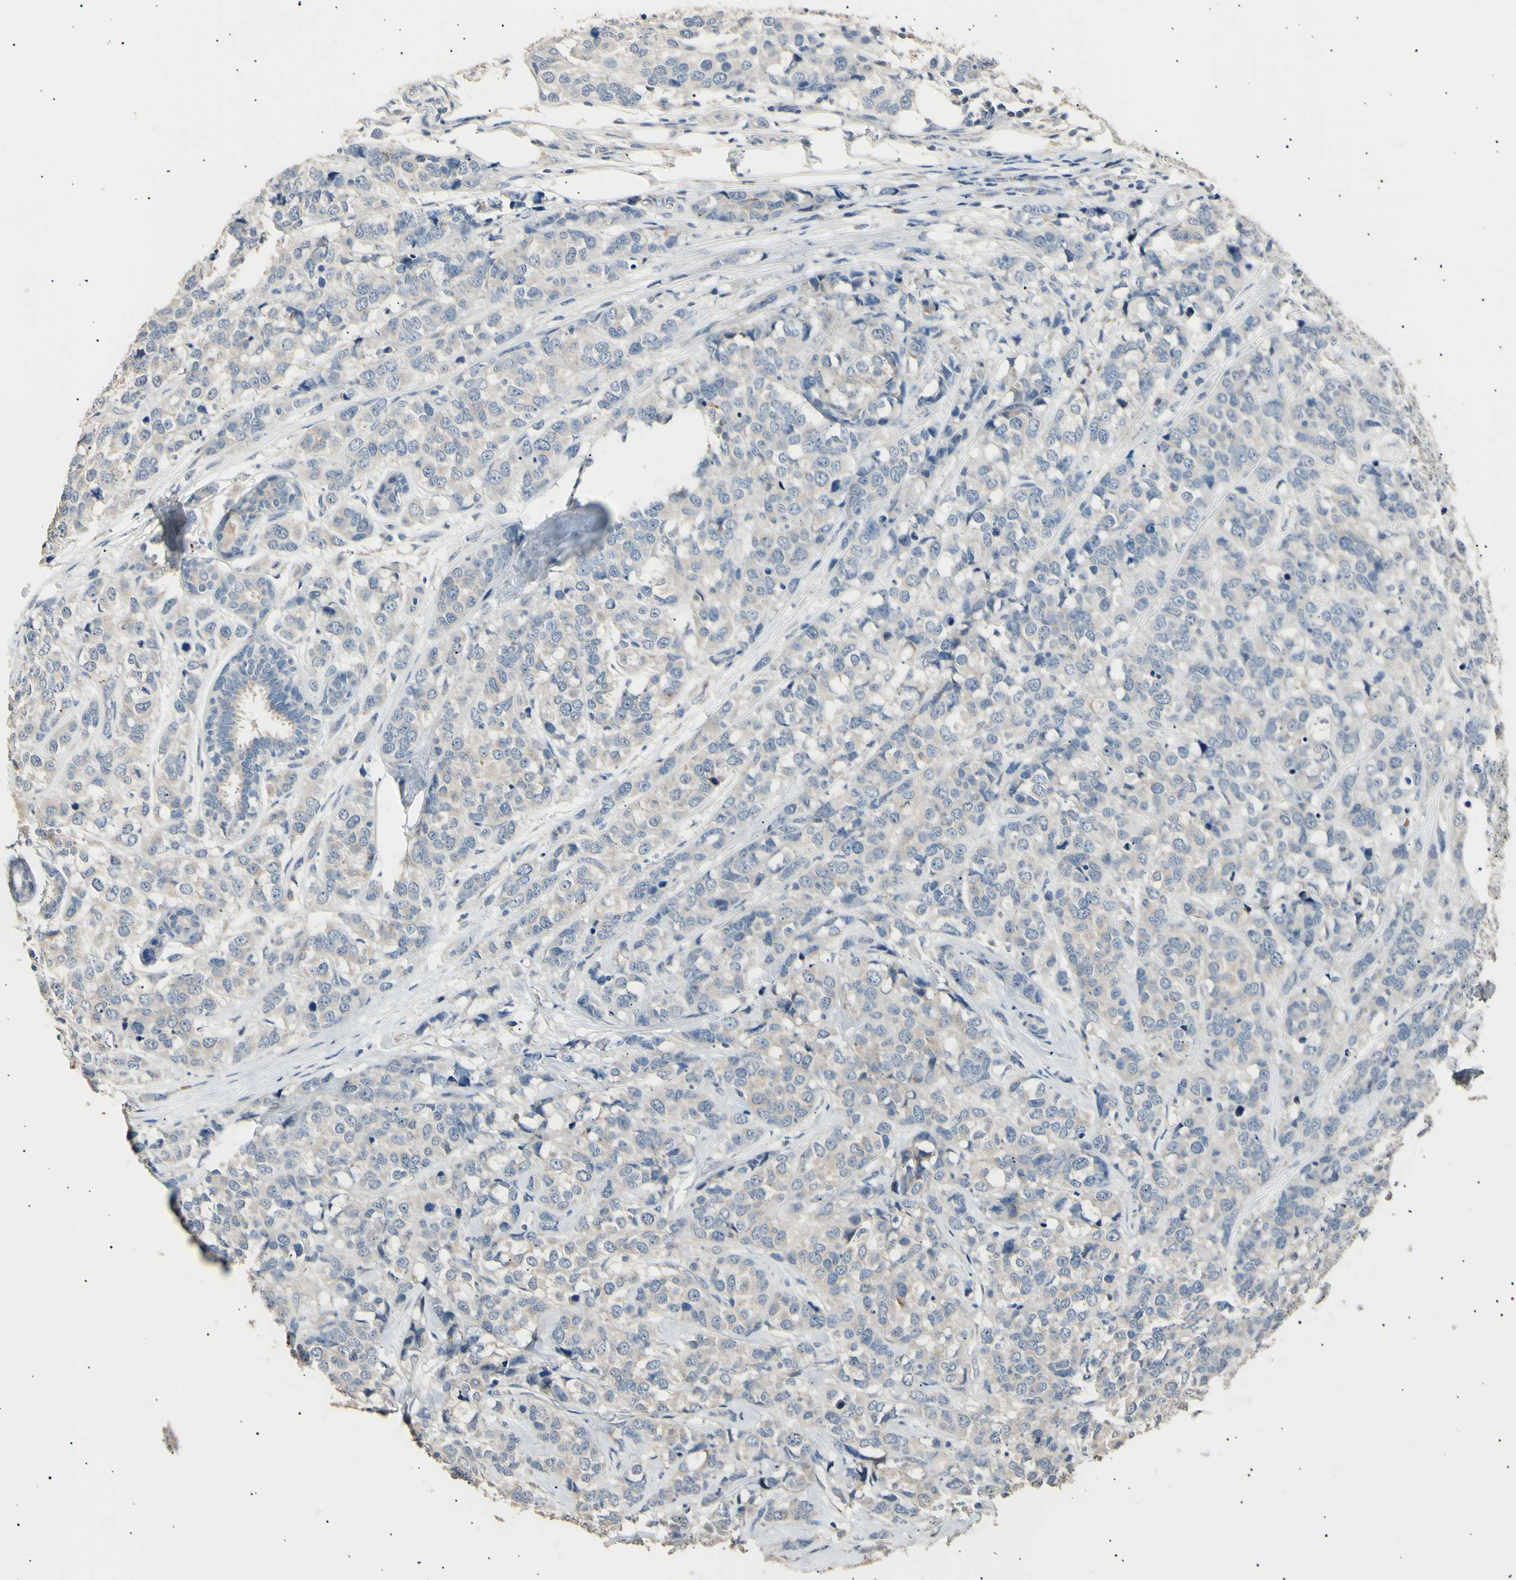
{"staining": {"intensity": "negative", "quantity": "none", "location": "none"}, "tissue": "breast cancer", "cell_type": "Tumor cells", "image_type": "cancer", "snomed": [{"axis": "morphology", "description": "Lobular carcinoma"}, {"axis": "topography", "description": "Breast"}], "caption": "Immunohistochemical staining of human lobular carcinoma (breast) exhibits no significant expression in tumor cells. The staining was performed using DAB to visualize the protein expression in brown, while the nuclei were stained in blue with hematoxylin (Magnification: 20x).", "gene": "LDLR", "patient": {"sex": "female", "age": 59}}